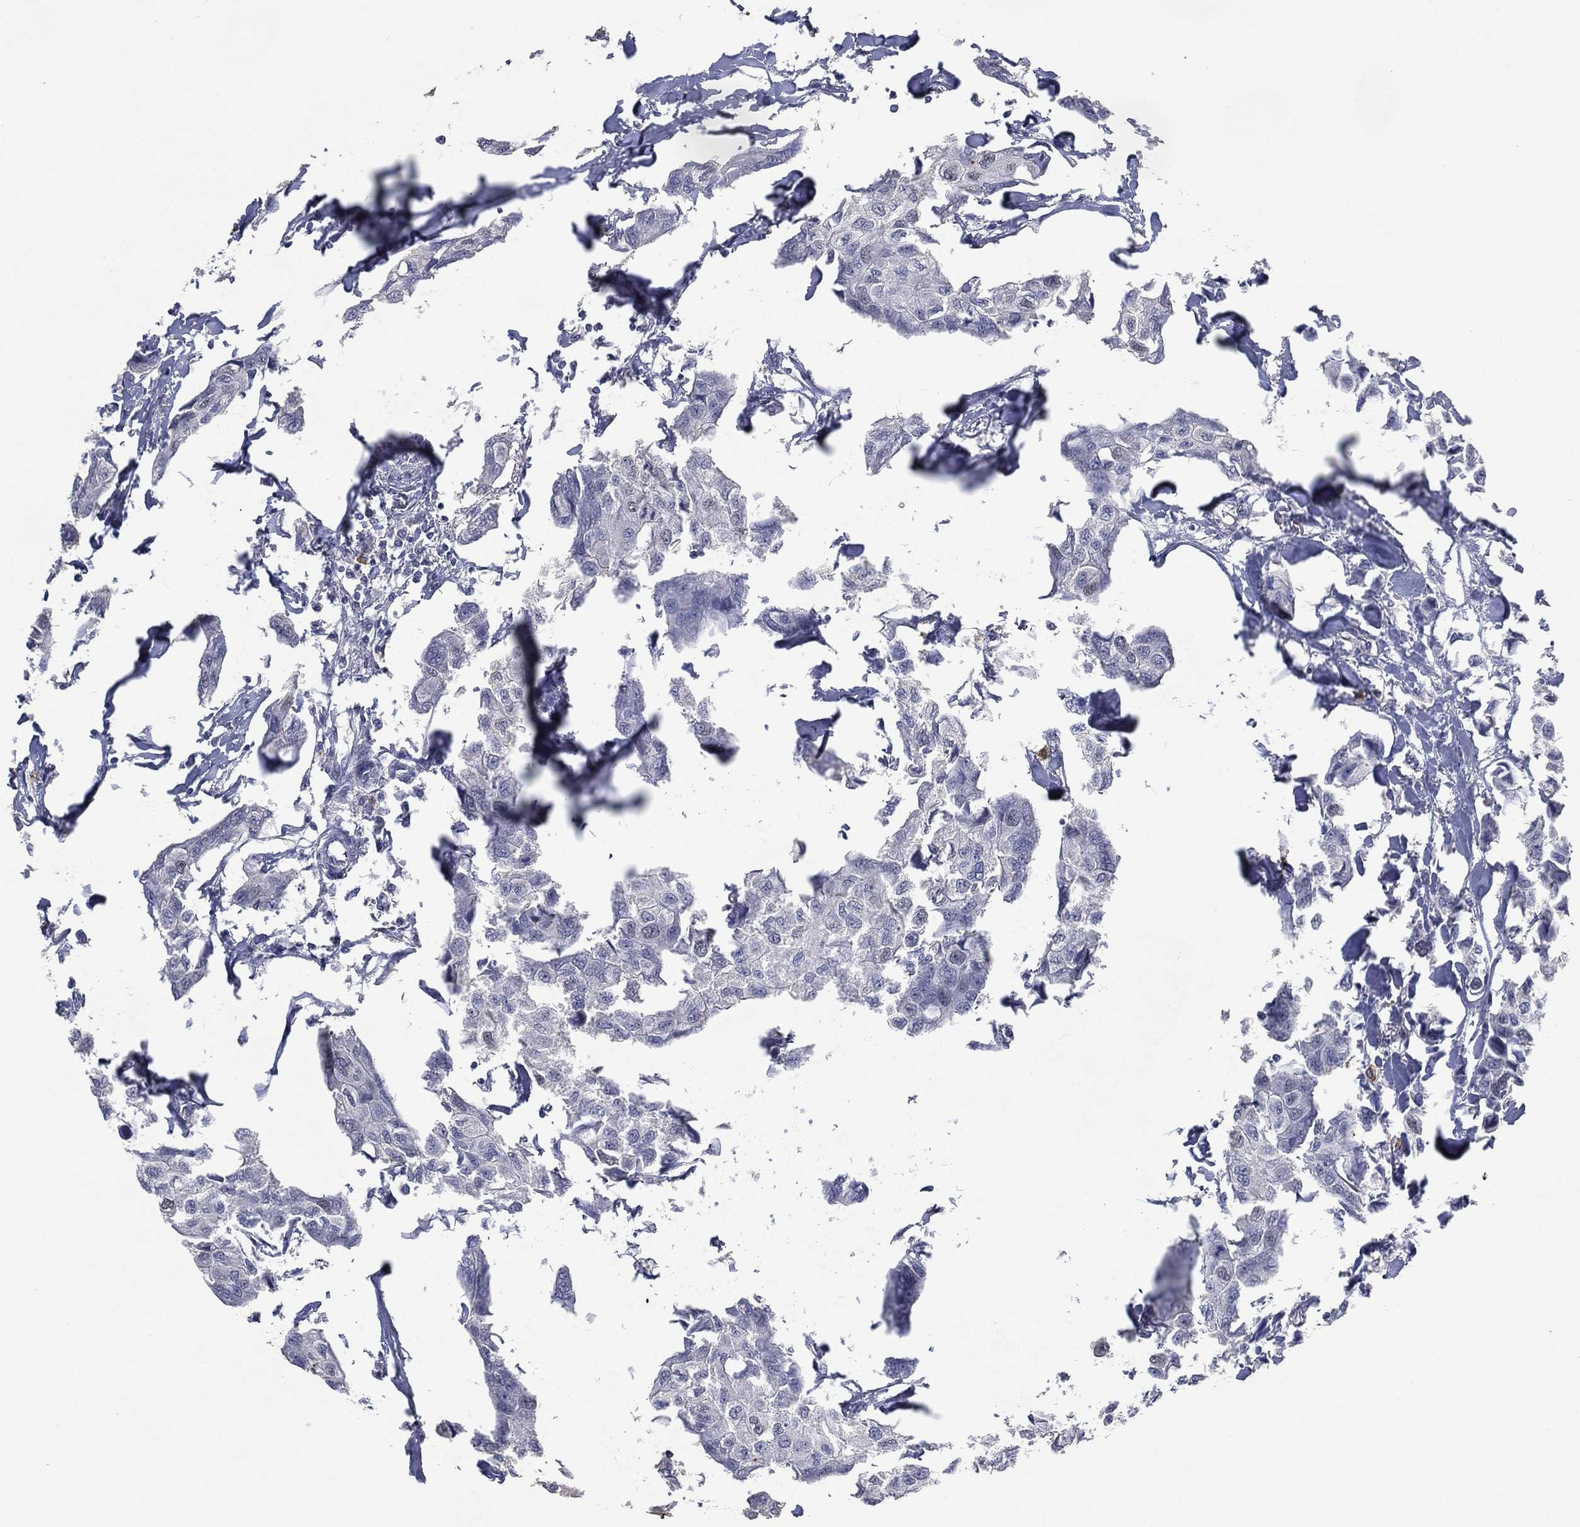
{"staining": {"intensity": "negative", "quantity": "none", "location": "none"}, "tissue": "breast cancer", "cell_type": "Tumor cells", "image_type": "cancer", "snomed": [{"axis": "morphology", "description": "Duct carcinoma"}, {"axis": "topography", "description": "Breast"}], "caption": "This is a photomicrograph of immunohistochemistry (IHC) staining of breast cancer (infiltrating ductal carcinoma), which shows no positivity in tumor cells.", "gene": "FSCN2", "patient": {"sex": "female", "age": 80}}